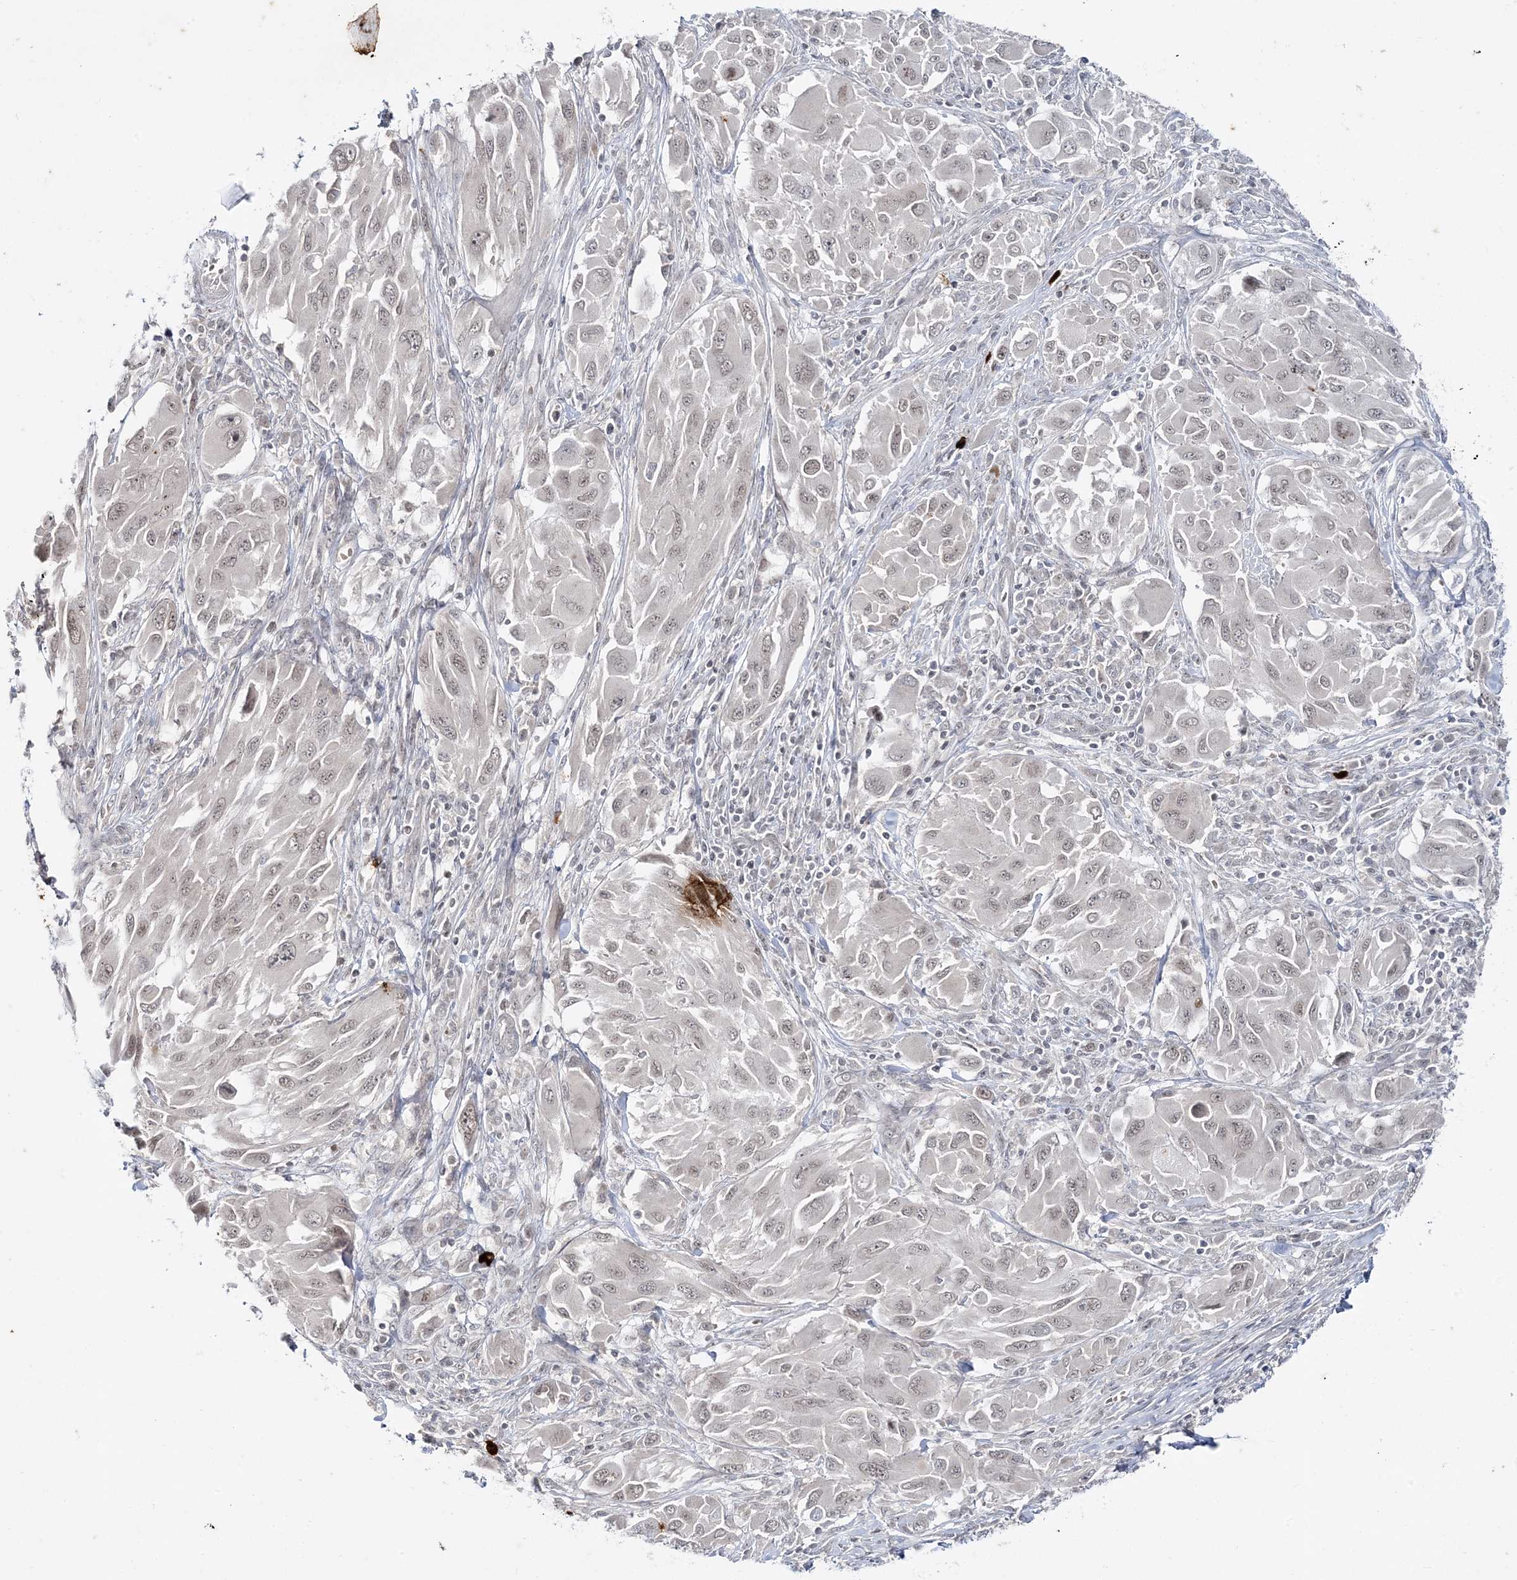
{"staining": {"intensity": "weak", "quantity": "<25%", "location": "nuclear"}, "tissue": "melanoma", "cell_type": "Tumor cells", "image_type": "cancer", "snomed": [{"axis": "morphology", "description": "Malignant melanoma, NOS"}, {"axis": "topography", "description": "Skin"}], "caption": "A high-resolution photomicrograph shows immunohistochemistry staining of melanoma, which displays no significant expression in tumor cells.", "gene": "LEXM", "patient": {"sex": "female", "age": 91}}